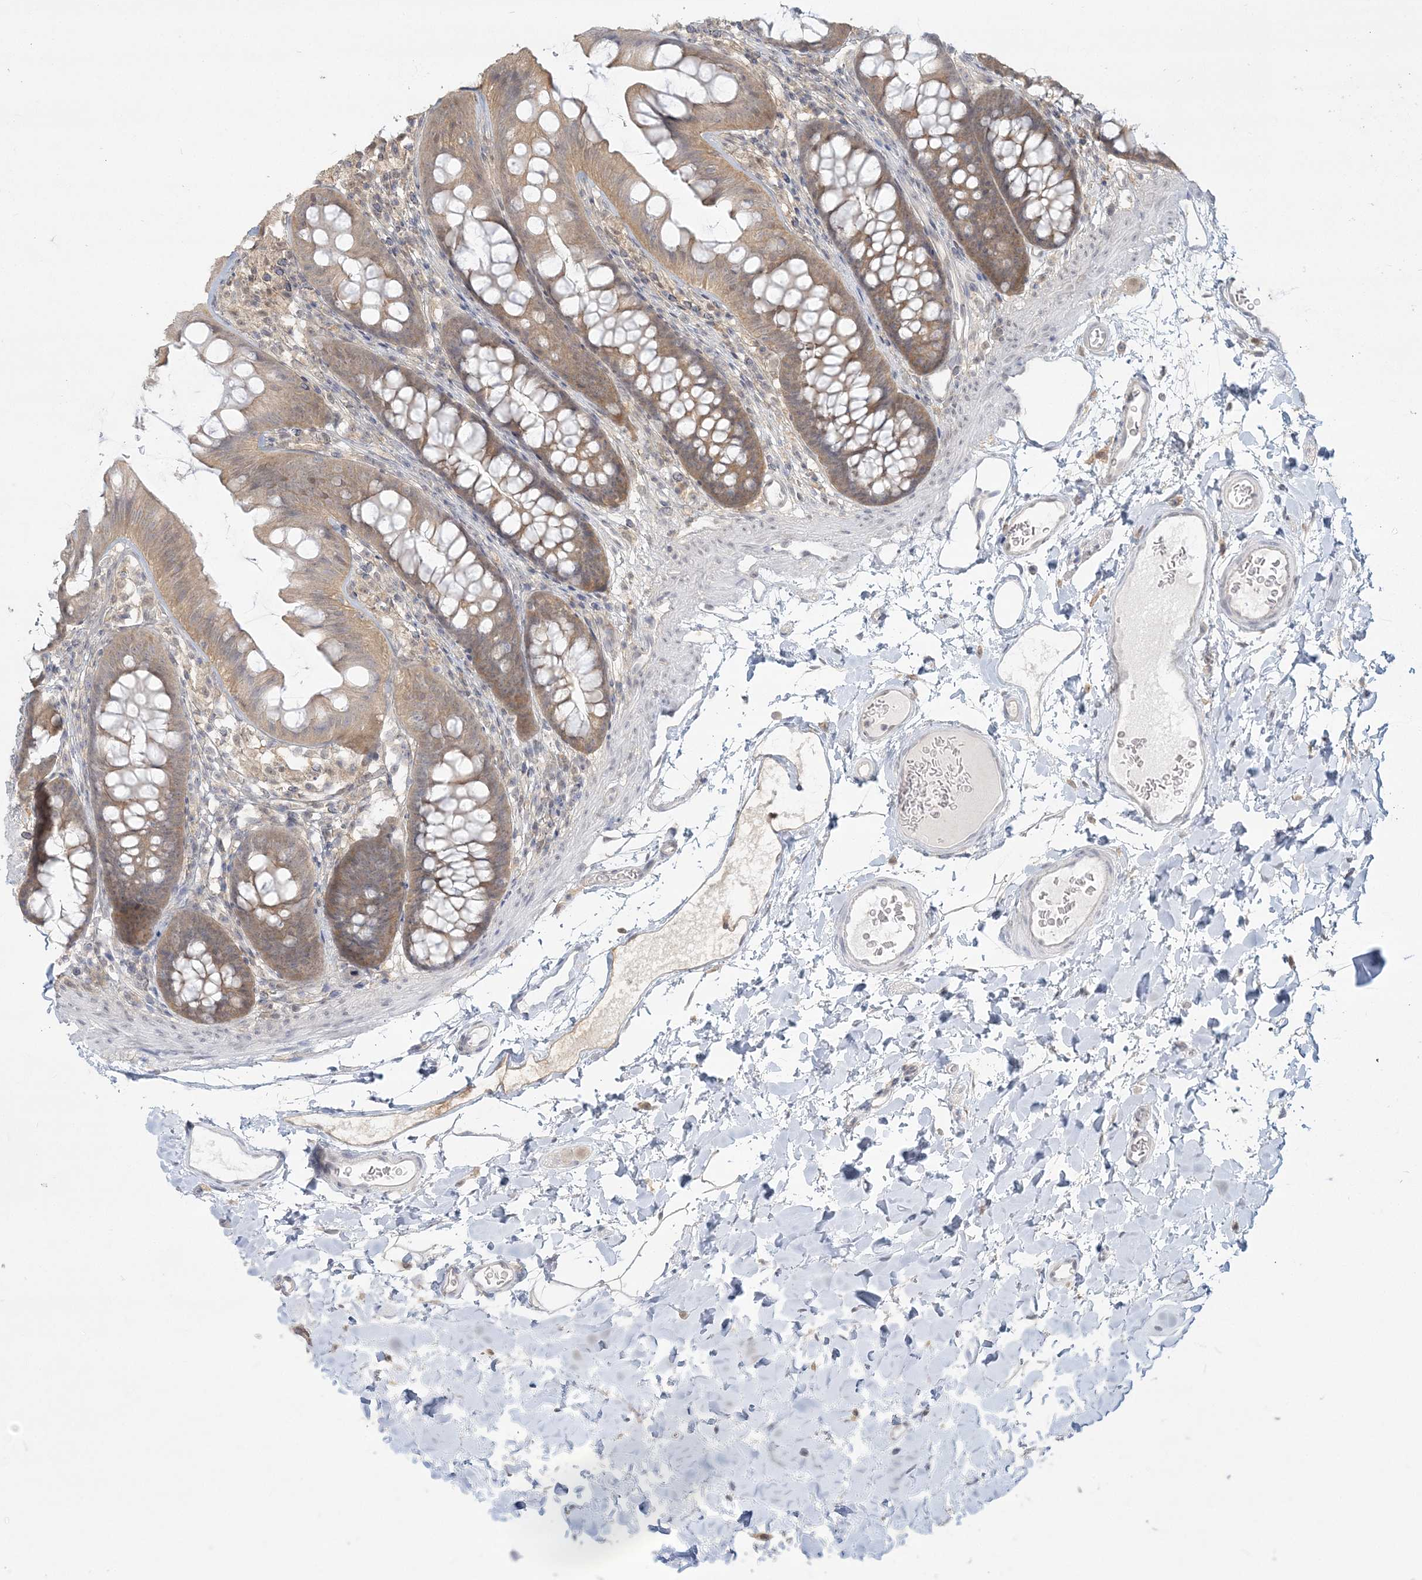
{"staining": {"intensity": "negative", "quantity": "none", "location": "none"}, "tissue": "colon", "cell_type": "Endothelial cells", "image_type": "normal", "snomed": [{"axis": "morphology", "description": "Normal tissue, NOS"}, {"axis": "topography", "description": "Colon"}], "caption": "Endothelial cells show no significant positivity in normal colon. (Immunohistochemistry, brightfield microscopy, high magnification).", "gene": "ANKS1A", "patient": {"sex": "female", "age": 62}}